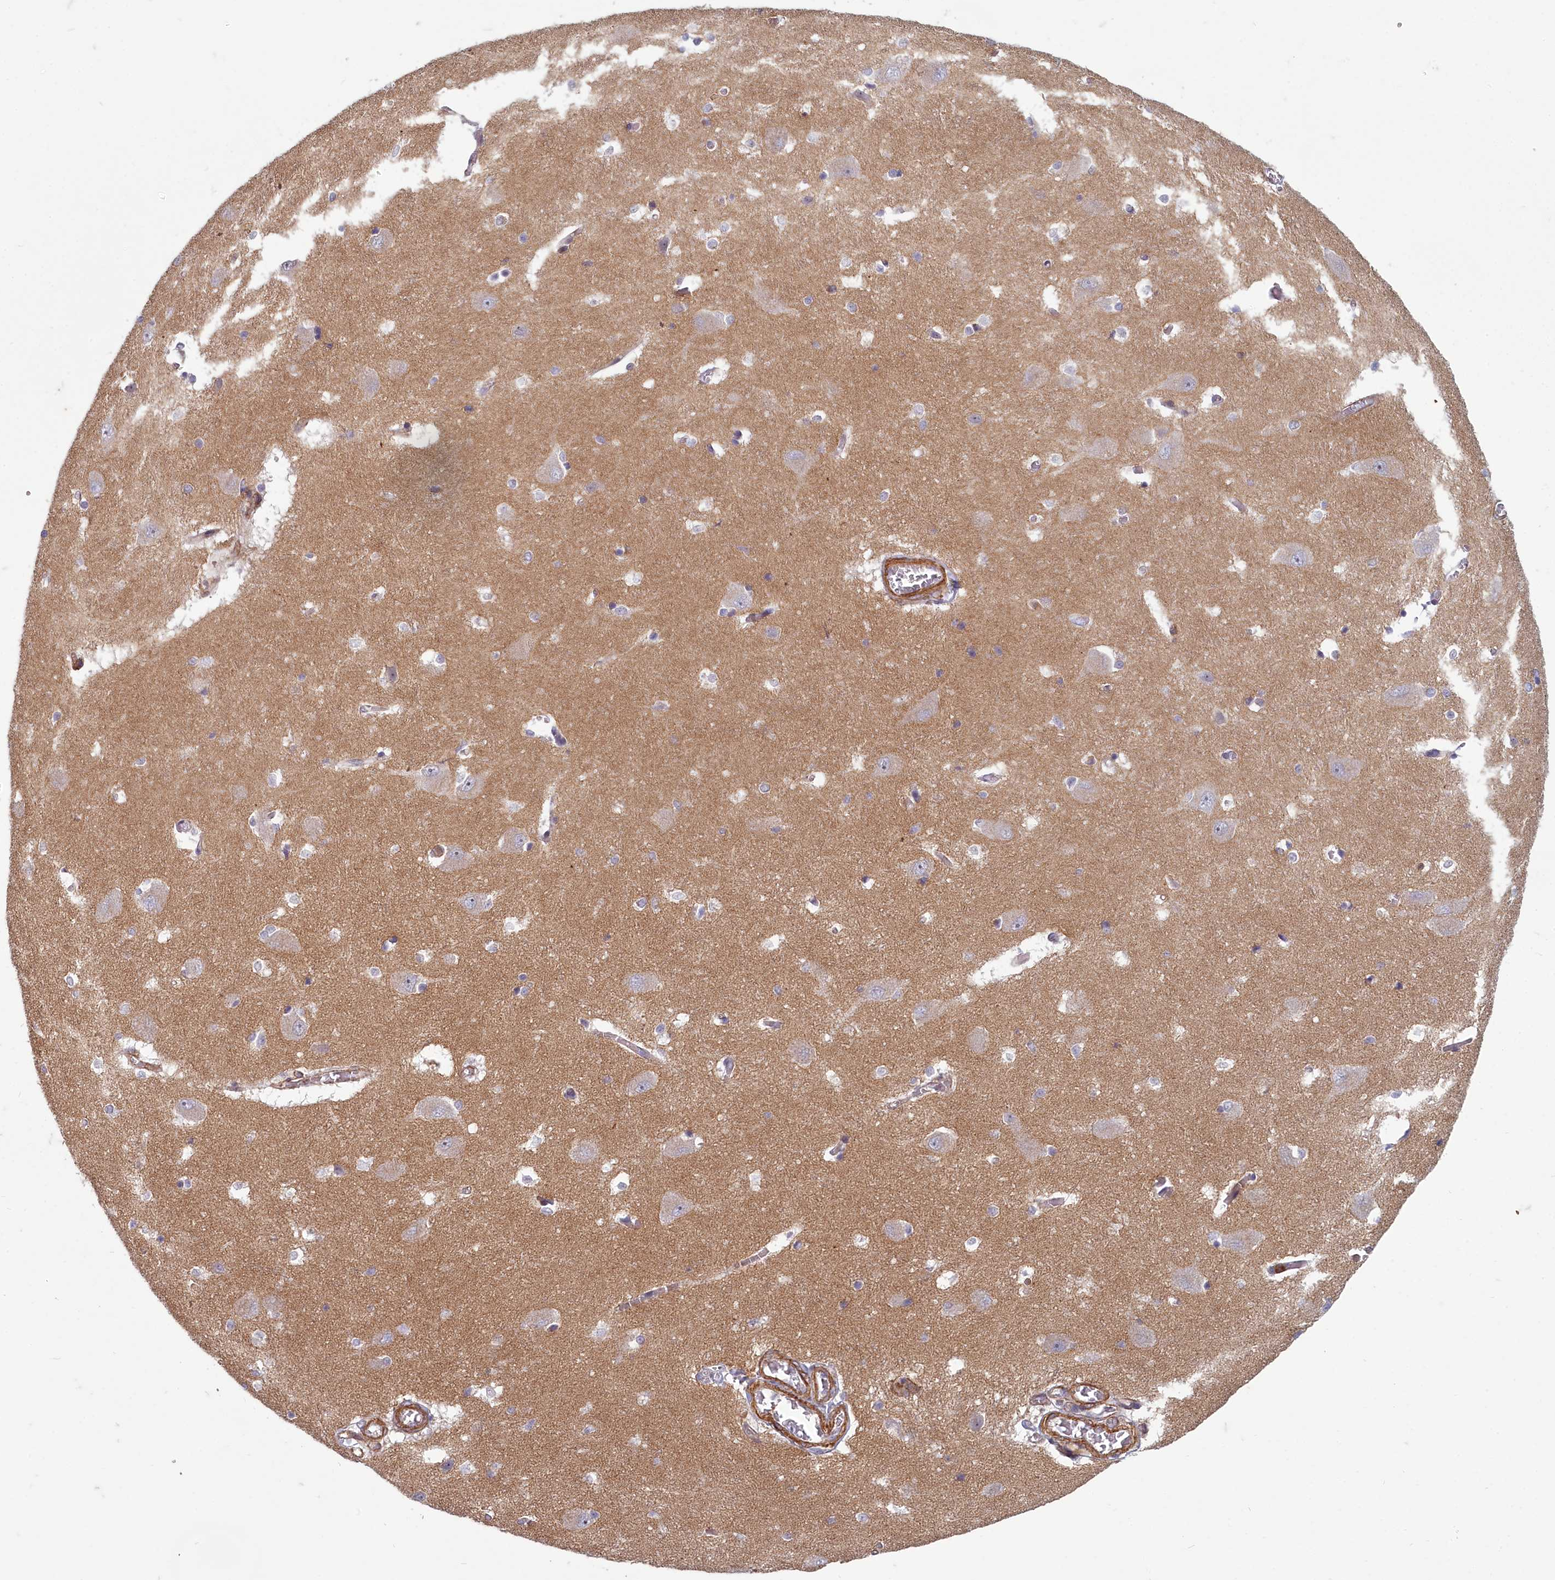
{"staining": {"intensity": "weak", "quantity": "<25%", "location": "cytoplasmic/membranous"}, "tissue": "caudate", "cell_type": "Glial cells", "image_type": "normal", "snomed": [{"axis": "morphology", "description": "Normal tissue, NOS"}, {"axis": "topography", "description": "Lateral ventricle wall"}], "caption": "Caudate stained for a protein using immunohistochemistry demonstrates no positivity glial cells.", "gene": "ZNF626", "patient": {"sex": "male", "age": 37}}